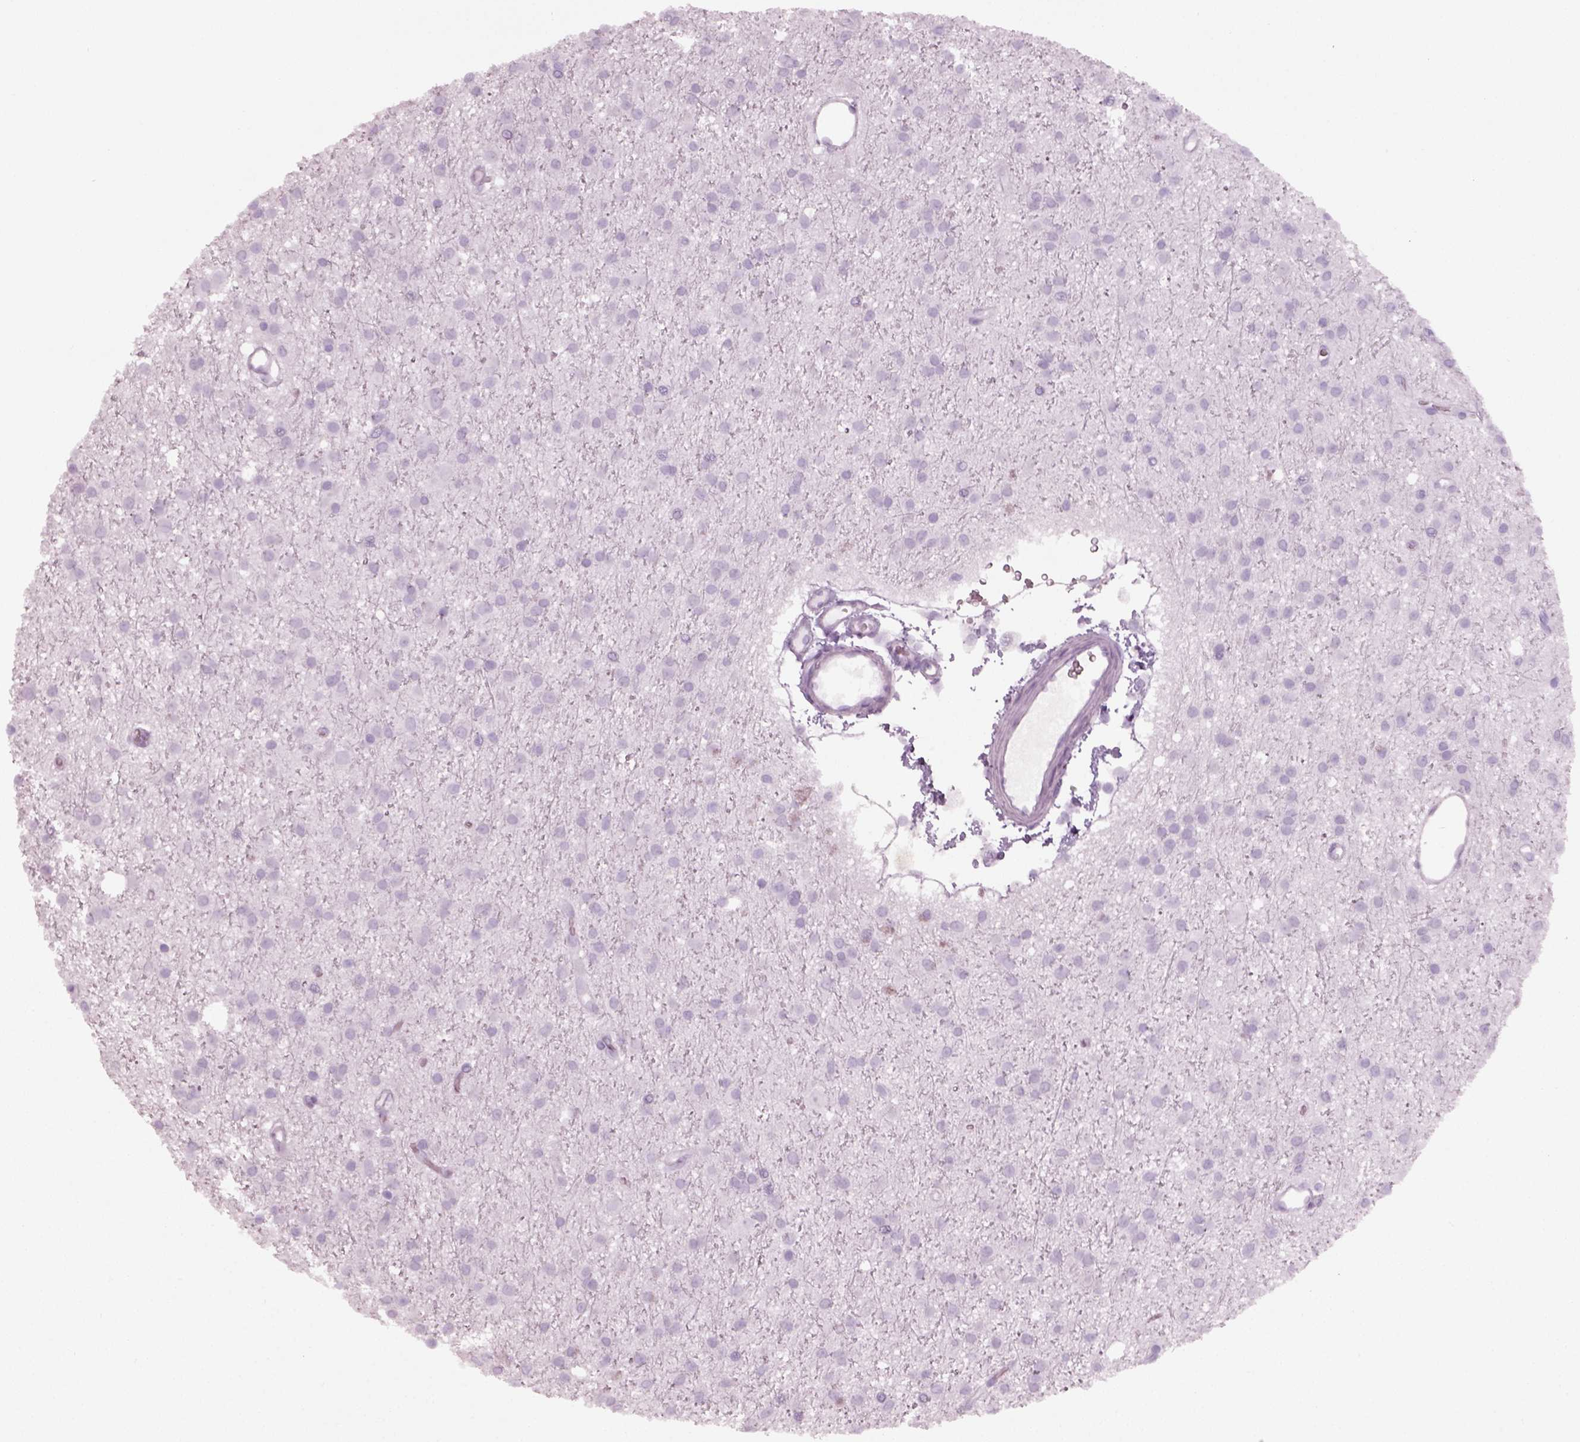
{"staining": {"intensity": "negative", "quantity": "none", "location": "none"}, "tissue": "glioma", "cell_type": "Tumor cells", "image_type": "cancer", "snomed": [{"axis": "morphology", "description": "Glioma, malignant, Low grade"}, {"axis": "topography", "description": "Brain"}], "caption": "This micrograph is of glioma stained with immunohistochemistry (IHC) to label a protein in brown with the nuclei are counter-stained blue. There is no positivity in tumor cells.", "gene": "SPATA6L", "patient": {"sex": "male", "age": 27}}